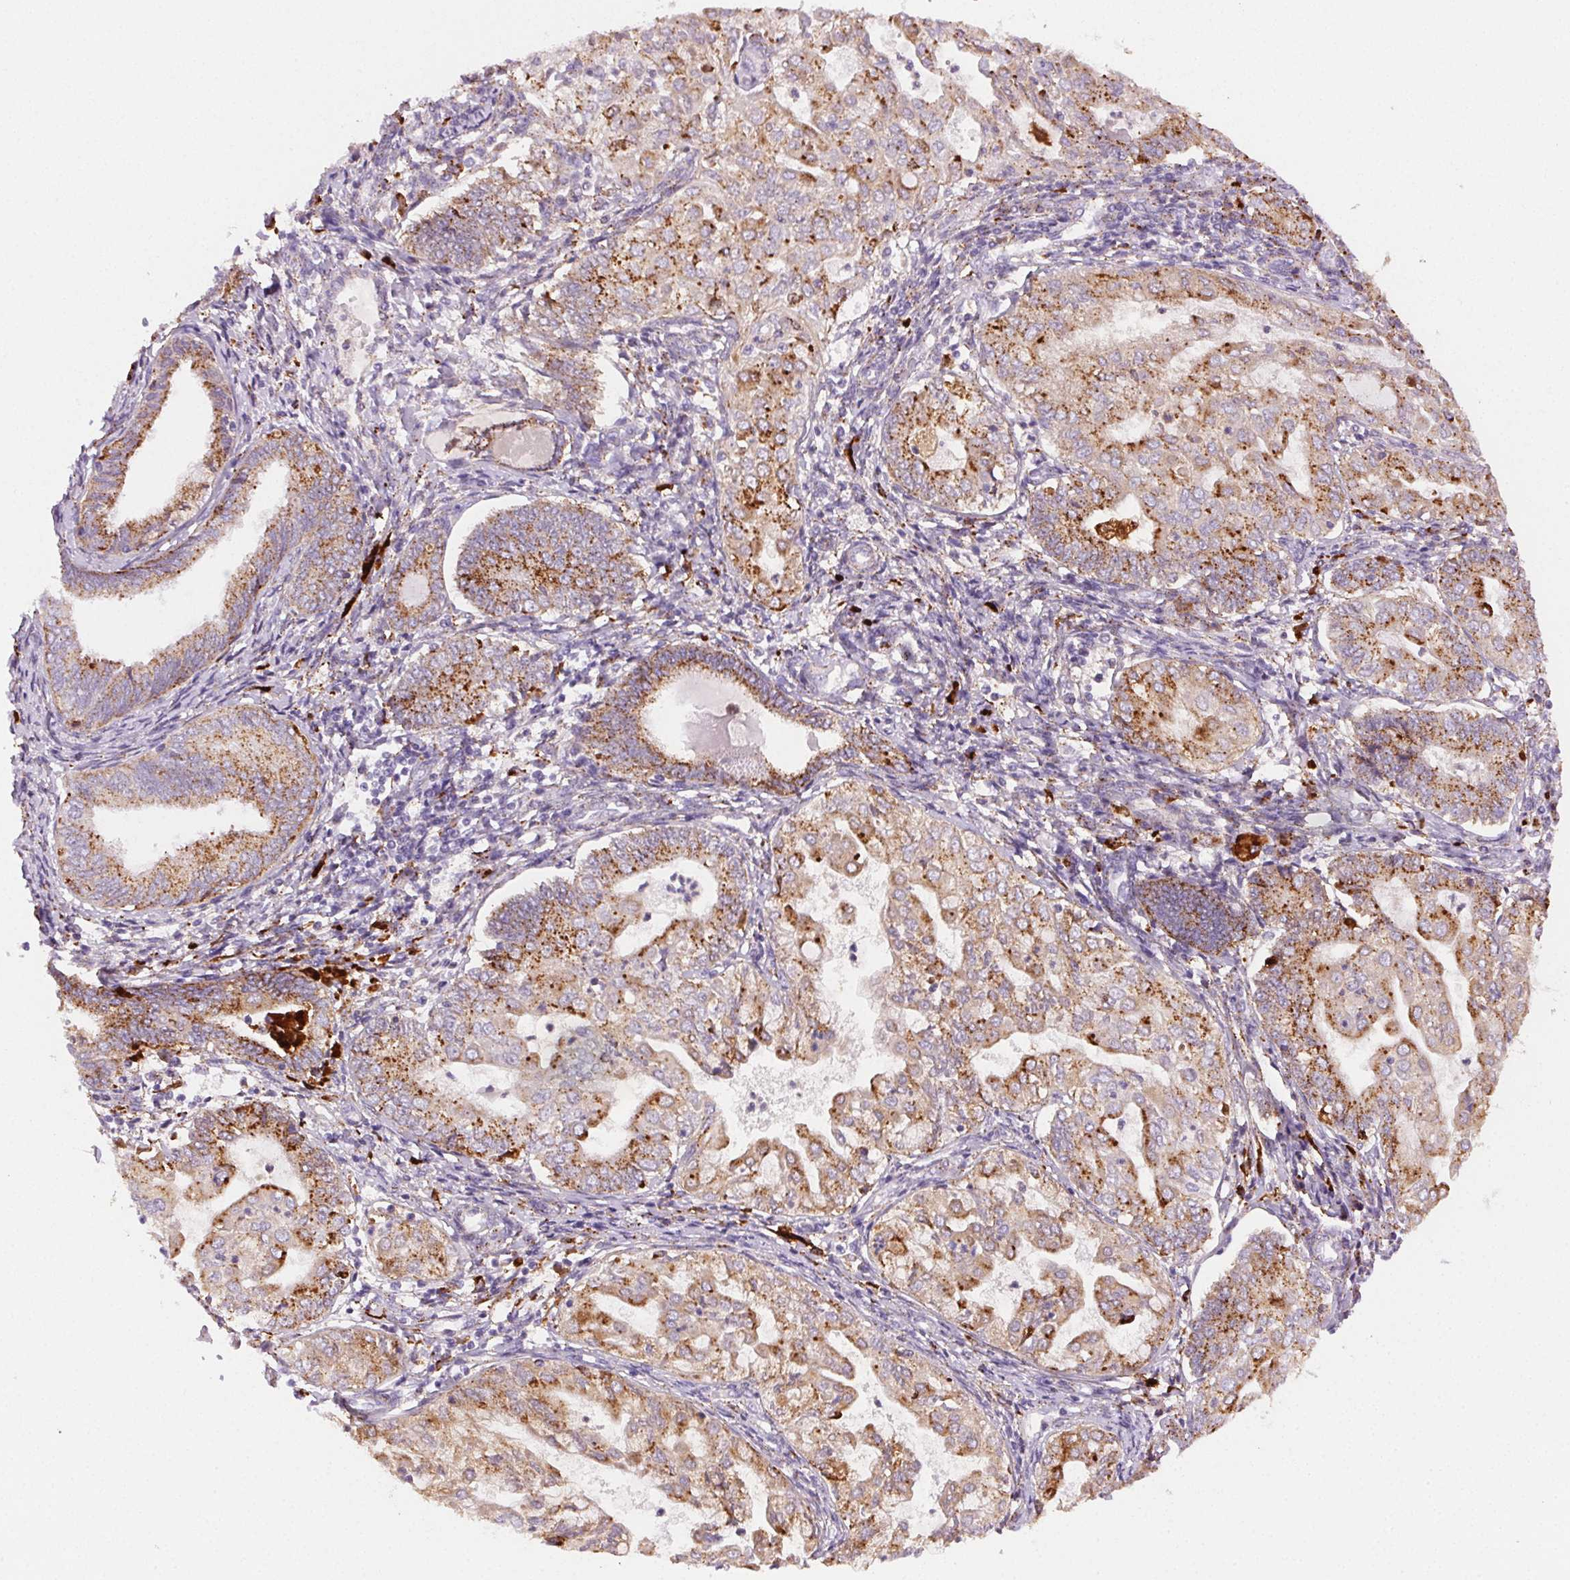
{"staining": {"intensity": "moderate", "quantity": "25%-75%", "location": "cytoplasmic/membranous"}, "tissue": "endometrial cancer", "cell_type": "Tumor cells", "image_type": "cancer", "snomed": [{"axis": "morphology", "description": "Adenocarcinoma, NOS"}, {"axis": "topography", "description": "Endometrium"}], "caption": "Endometrial adenocarcinoma stained with a protein marker exhibits moderate staining in tumor cells.", "gene": "SCPEP1", "patient": {"sex": "female", "age": 68}}